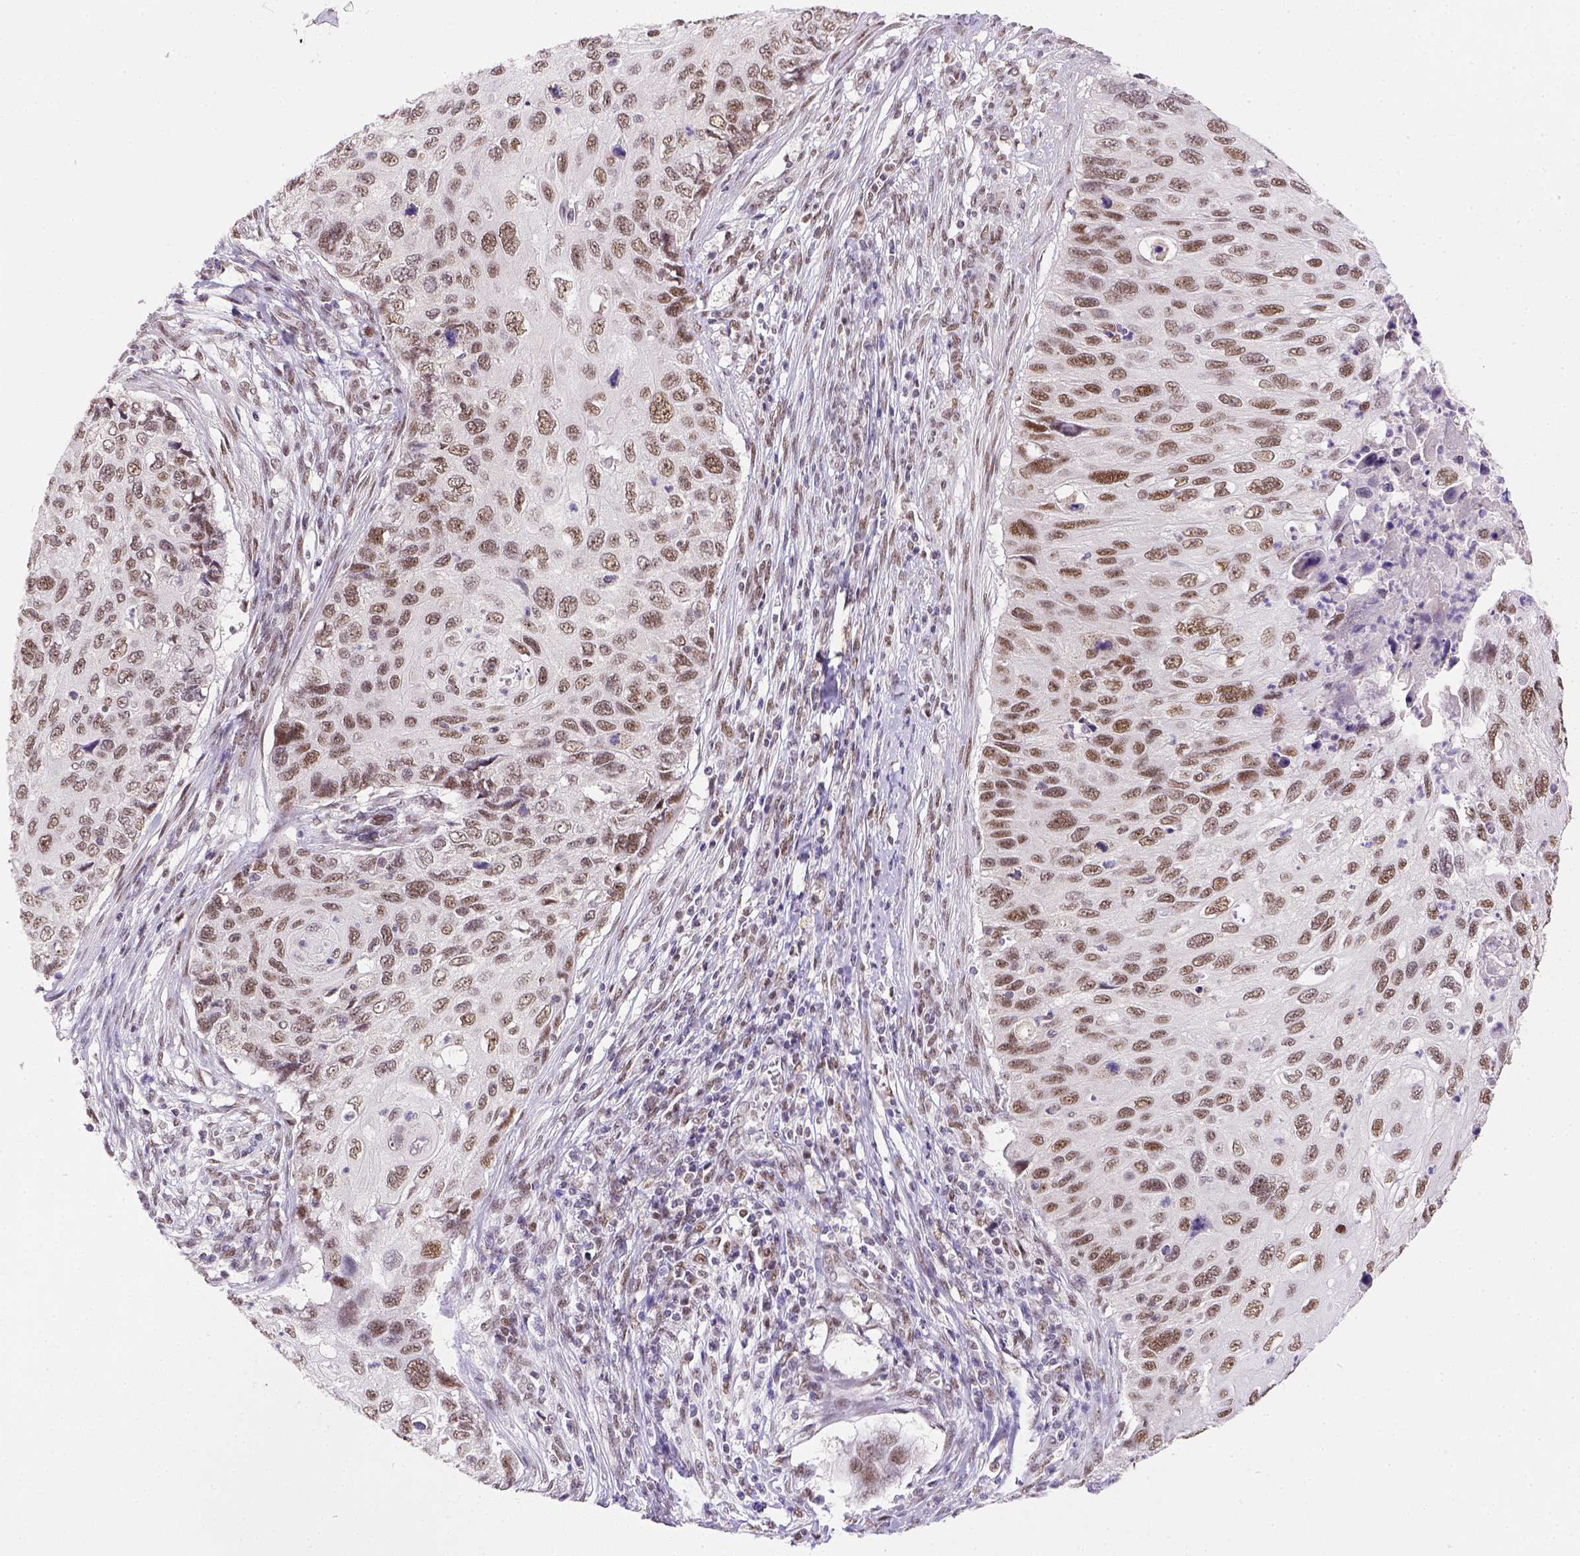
{"staining": {"intensity": "moderate", "quantity": ">75%", "location": "nuclear"}, "tissue": "cervical cancer", "cell_type": "Tumor cells", "image_type": "cancer", "snomed": [{"axis": "morphology", "description": "Squamous cell carcinoma, NOS"}, {"axis": "topography", "description": "Cervix"}], "caption": "DAB immunohistochemical staining of human squamous cell carcinoma (cervical) shows moderate nuclear protein staining in approximately >75% of tumor cells.", "gene": "ERCC1", "patient": {"sex": "female", "age": 70}}